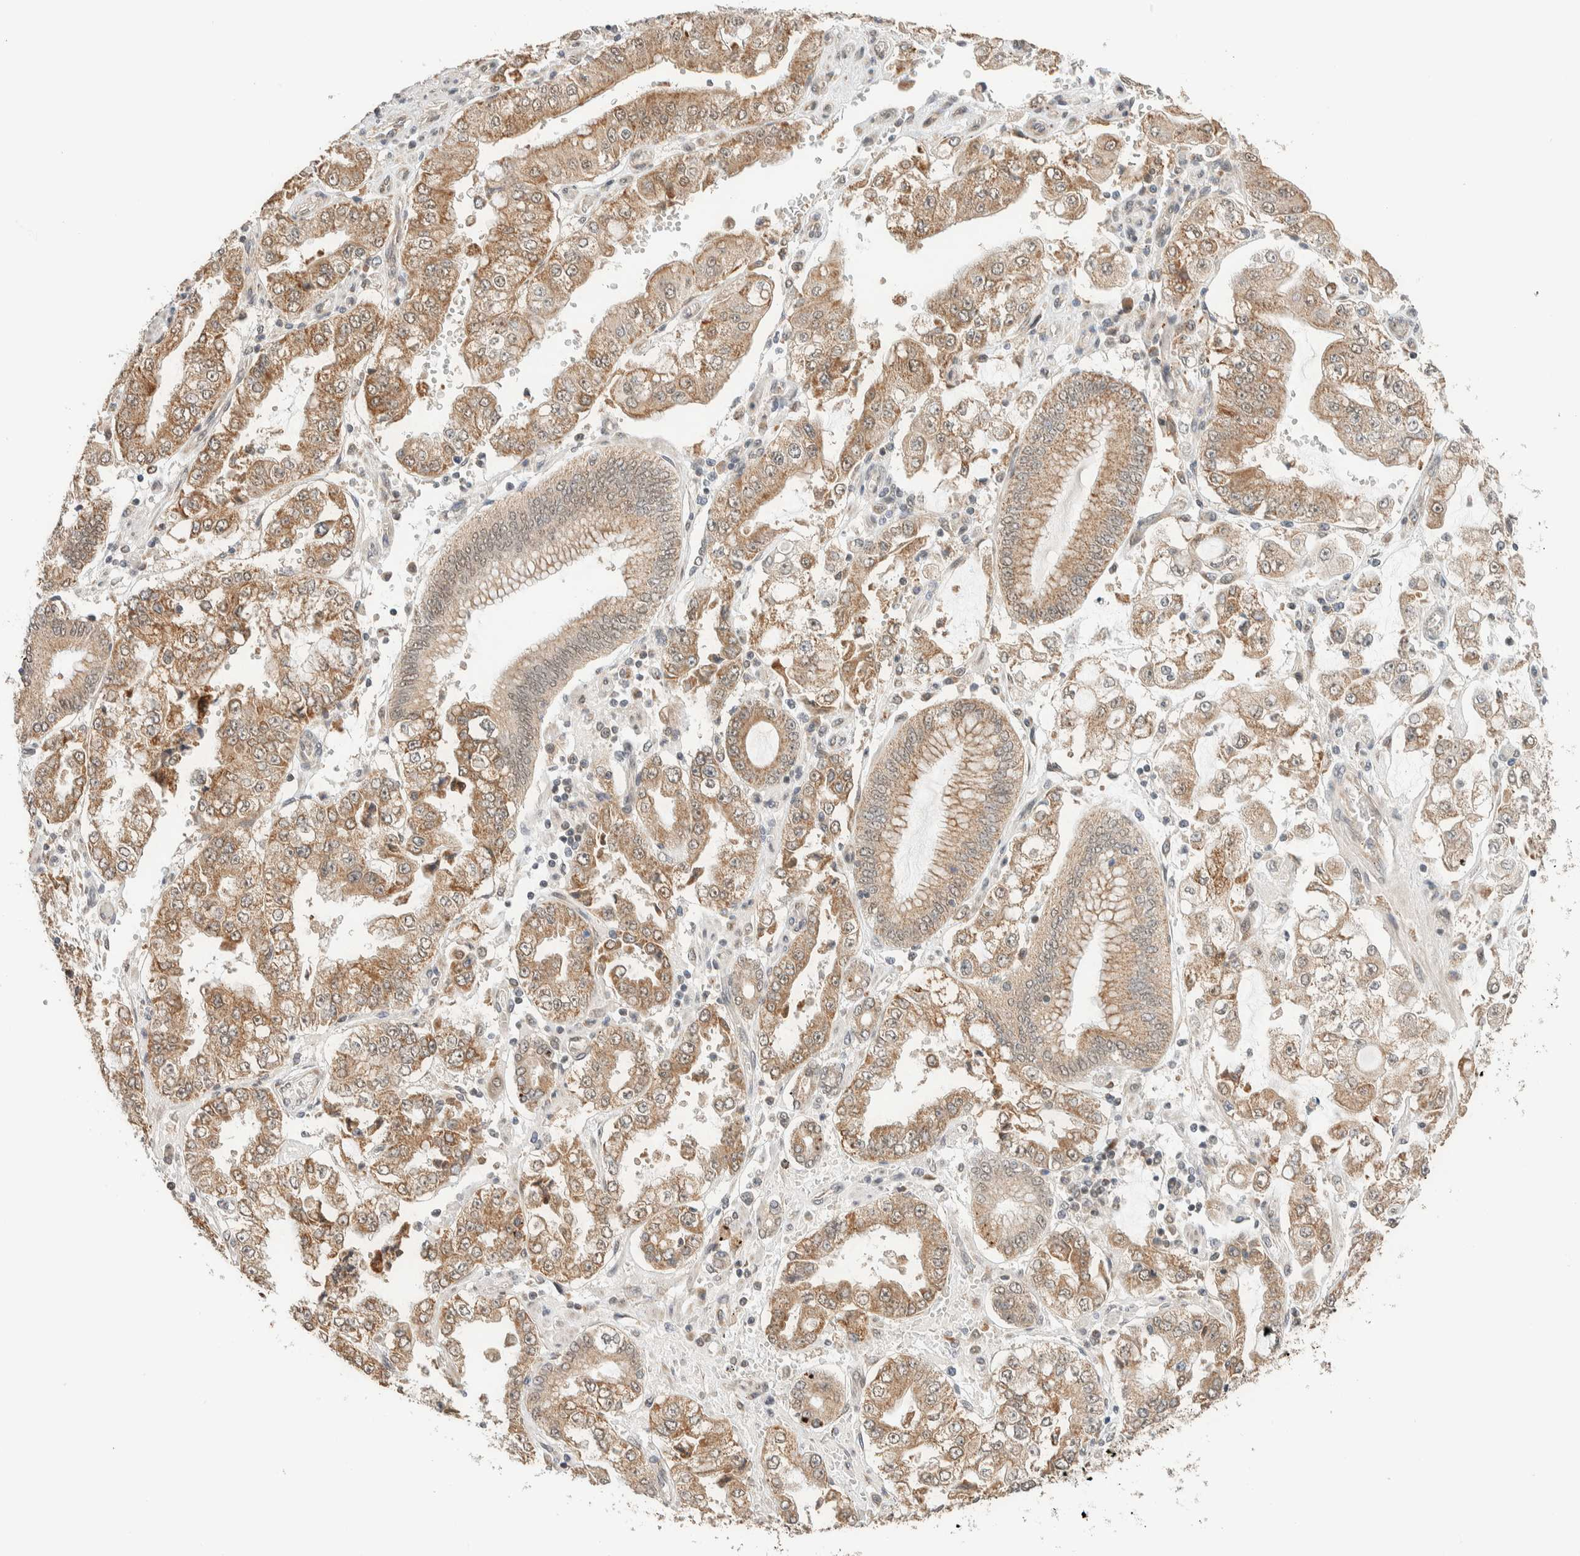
{"staining": {"intensity": "moderate", "quantity": ">75%", "location": "cytoplasmic/membranous"}, "tissue": "stomach cancer", "cell_type": "Tumor cells", "image_type": "cancer", "snomed": [{"axis": "morphology", "description": "Adenocarcinoma, NOS"}, {"axis": "topography", "description": "Stomach"}], "caption": "Adenocarcinoma (stomach) tissue displays moderate cytoplasmic/membranous expression in about >75% of tumor cells, visualized by immunohistochemistry.", "gene": "MRPL41", "patient": {"sex": "male", "age": 76}}